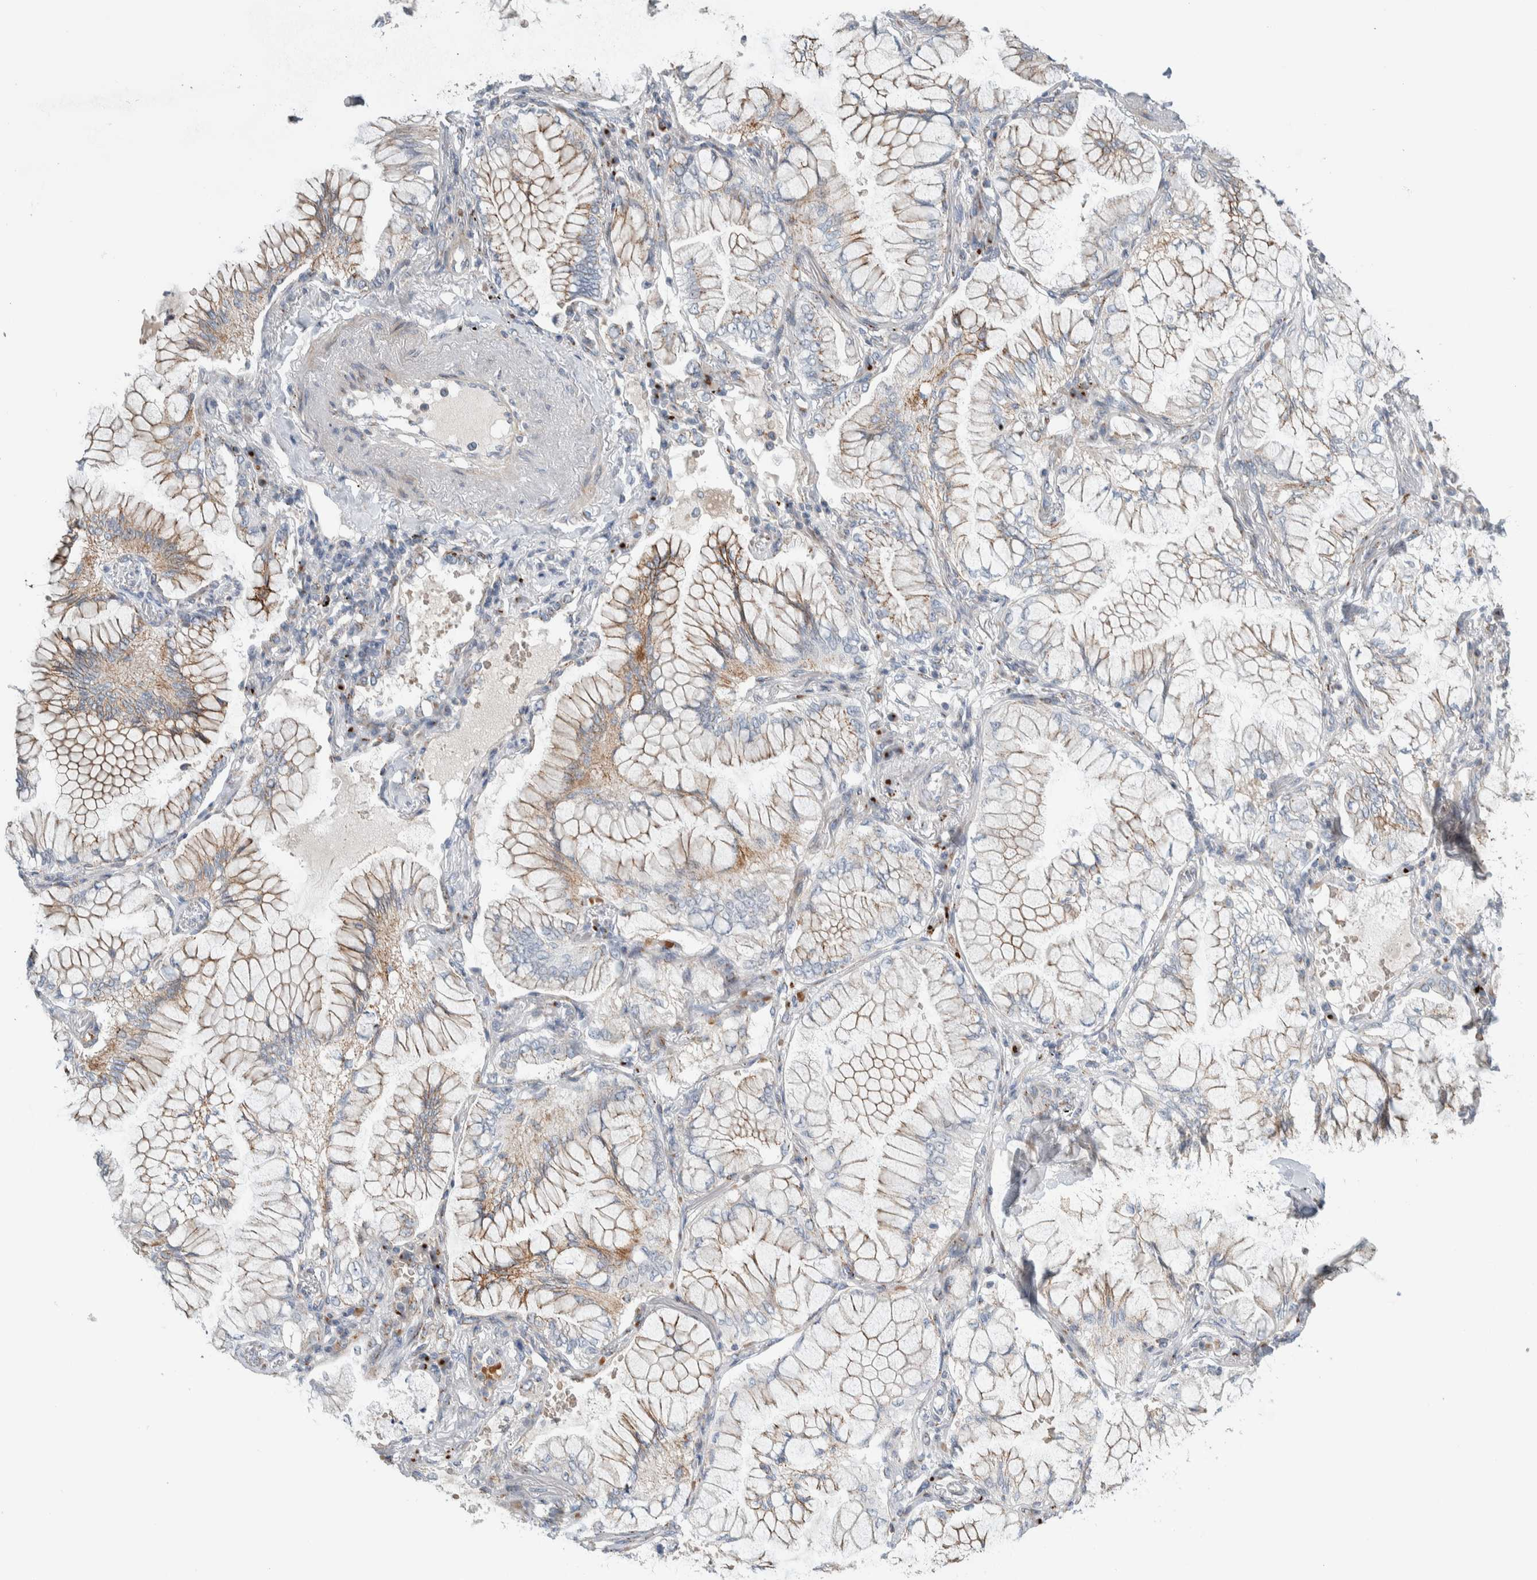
{"staining": {"intensity": "weak", "quantity": "25%-75%", "location": "cytoplasmic/membranous"}, "tissue": "lung cancer", "cell_type": "Tumor cells", "image_type": "cancer", "snomed": [{"axis": "morphology", "description": "Adenocarcinoma, NOS"}, {"axis": "topography", "description": "Lung"}], "caption": "Tumor cells exhibit weak cytoplasmic/membranous staining in approximately 25%-75% of cells in adenocarcinoma (lung).", "gene": "SLC38A10", "patient": {"sex": "female", "age": 70}}